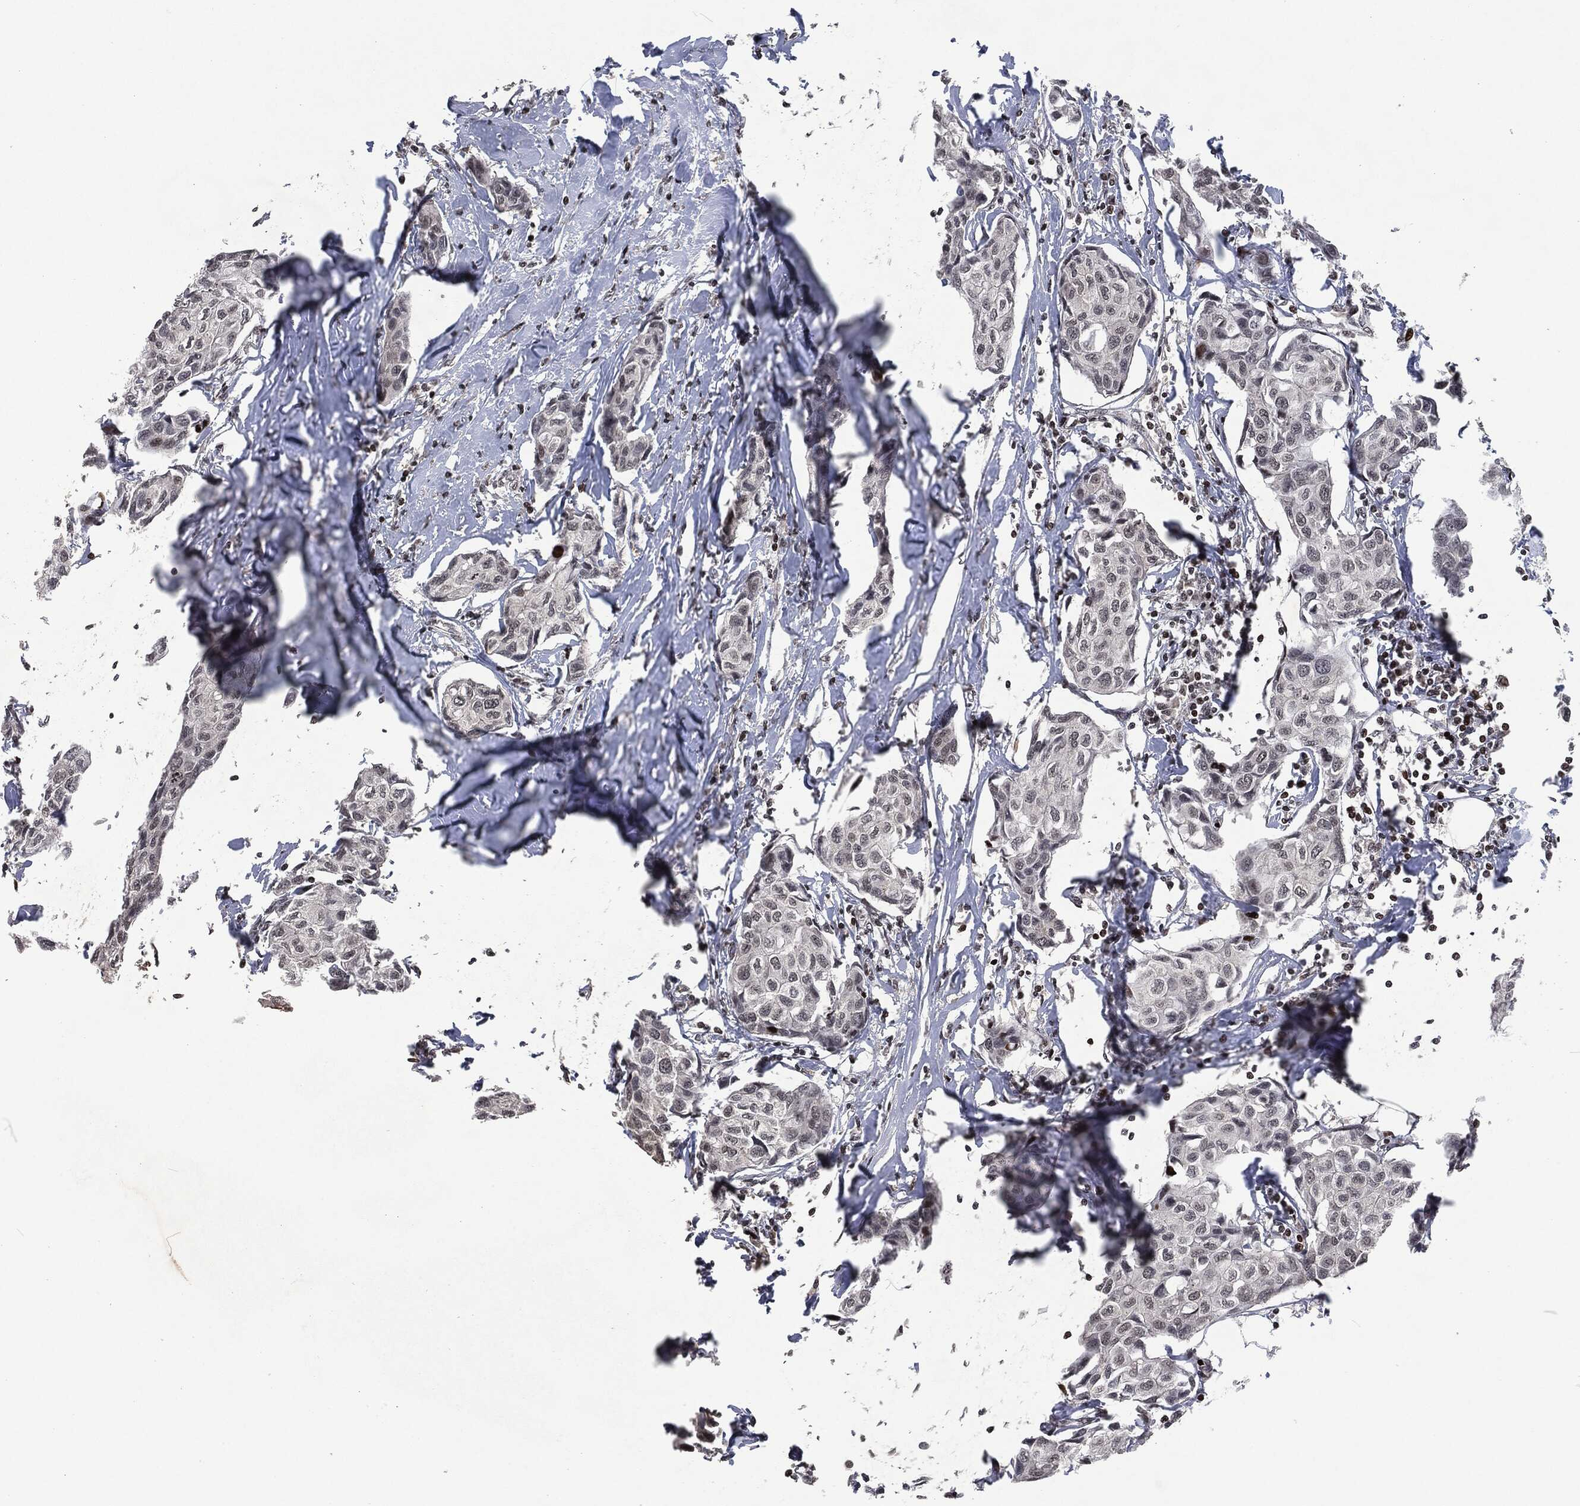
{"staining": {"intensity": "negative", "quantity": "none", "location": "none"}, "tissue": "breast cancer", "cell_type": "Tumor cells", "image_type": "cancer", "snomed": [{"axis": "morphology", "description": "Duct carcinoma"}, {"axis": "topography", "description": "Breast"}], "caption": "There is no significant expression in tumor cells of breast cancer. Nuclei are stained in blue.", "gene": "EGFR", "patient": {"sex": "female", "age": 80}}